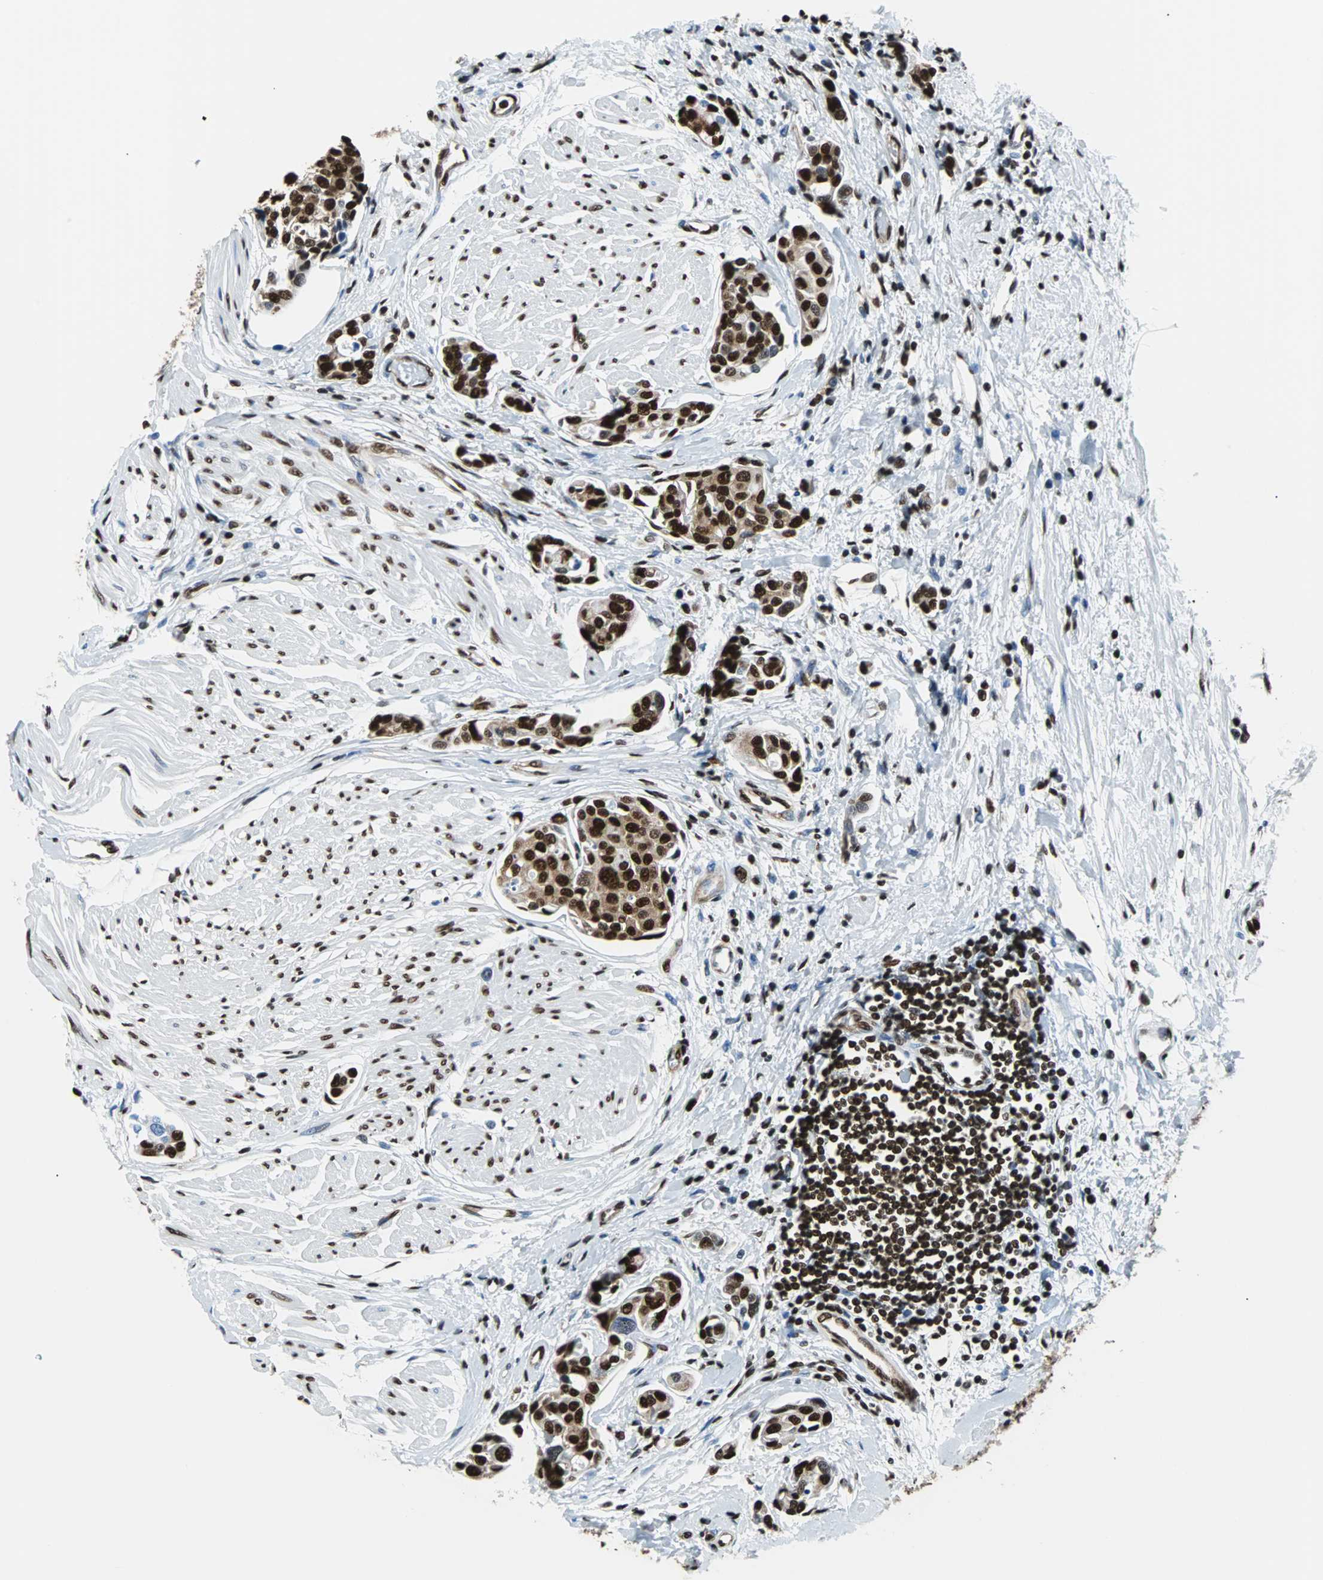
{"staining": {"intensity": "strong", "quantity": ">75%", "location": "cytoplasmic/membranous,nuclear"}, "tissue": "urothelial cancer", "cell_type": "Tumor cells", "image_type": "cancer", "snomed": [{"axis": "morphology", "description": "Urothelial carcinoma, High grade"}, {"axis": "topography", "description": "Urinary bladder"}], "caption": "High-magnification brightfield microscopy of urothelial carcinoma (high-grade) stained with DAB (brown) and counterstained with hematoxylin (blue). tumor cells exhibit strong cytoplasmic/membranous and nuclear positivity is present in approximately>75% of cells.", "gene": "FUBP1", "patient": {"sex": "male", "age": 78}}